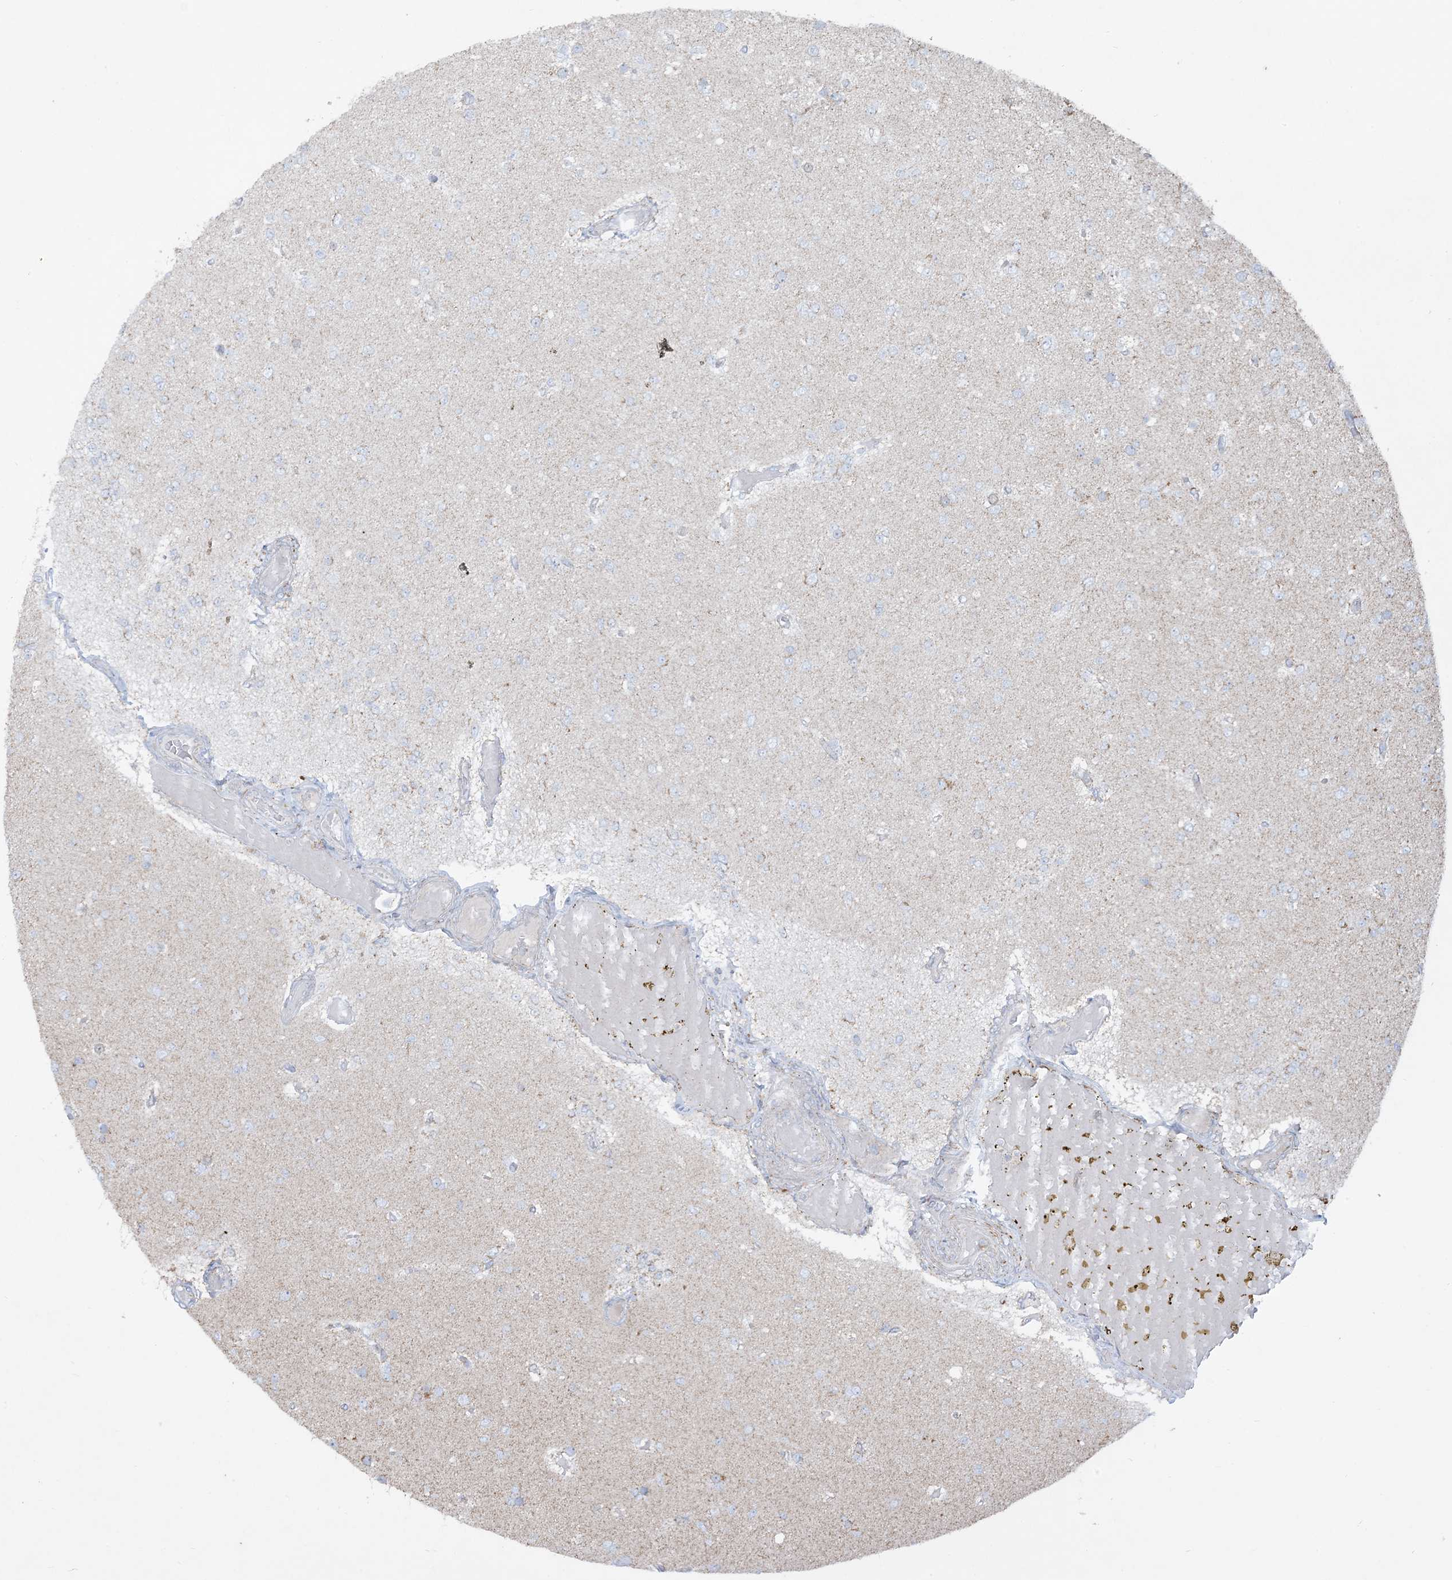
{"staining": {"intensity": "negative", "quantity": "none", "location": "none"}, "tissue": "glioma", "cell_type": "Tumor cells", "image_type": "cancer", "snomed": [{"axis": "morphology", "description": "Glioma, malignant, Low grade"}, {"axis": "topography", "description": "Brain"}], "caption": "A high-resolution histopathology image shows IHC staining of glioma, which shows no significant staining in tumor cells.", "gene": "BEND4", "patient": {"sex": "female", "age": 22}}